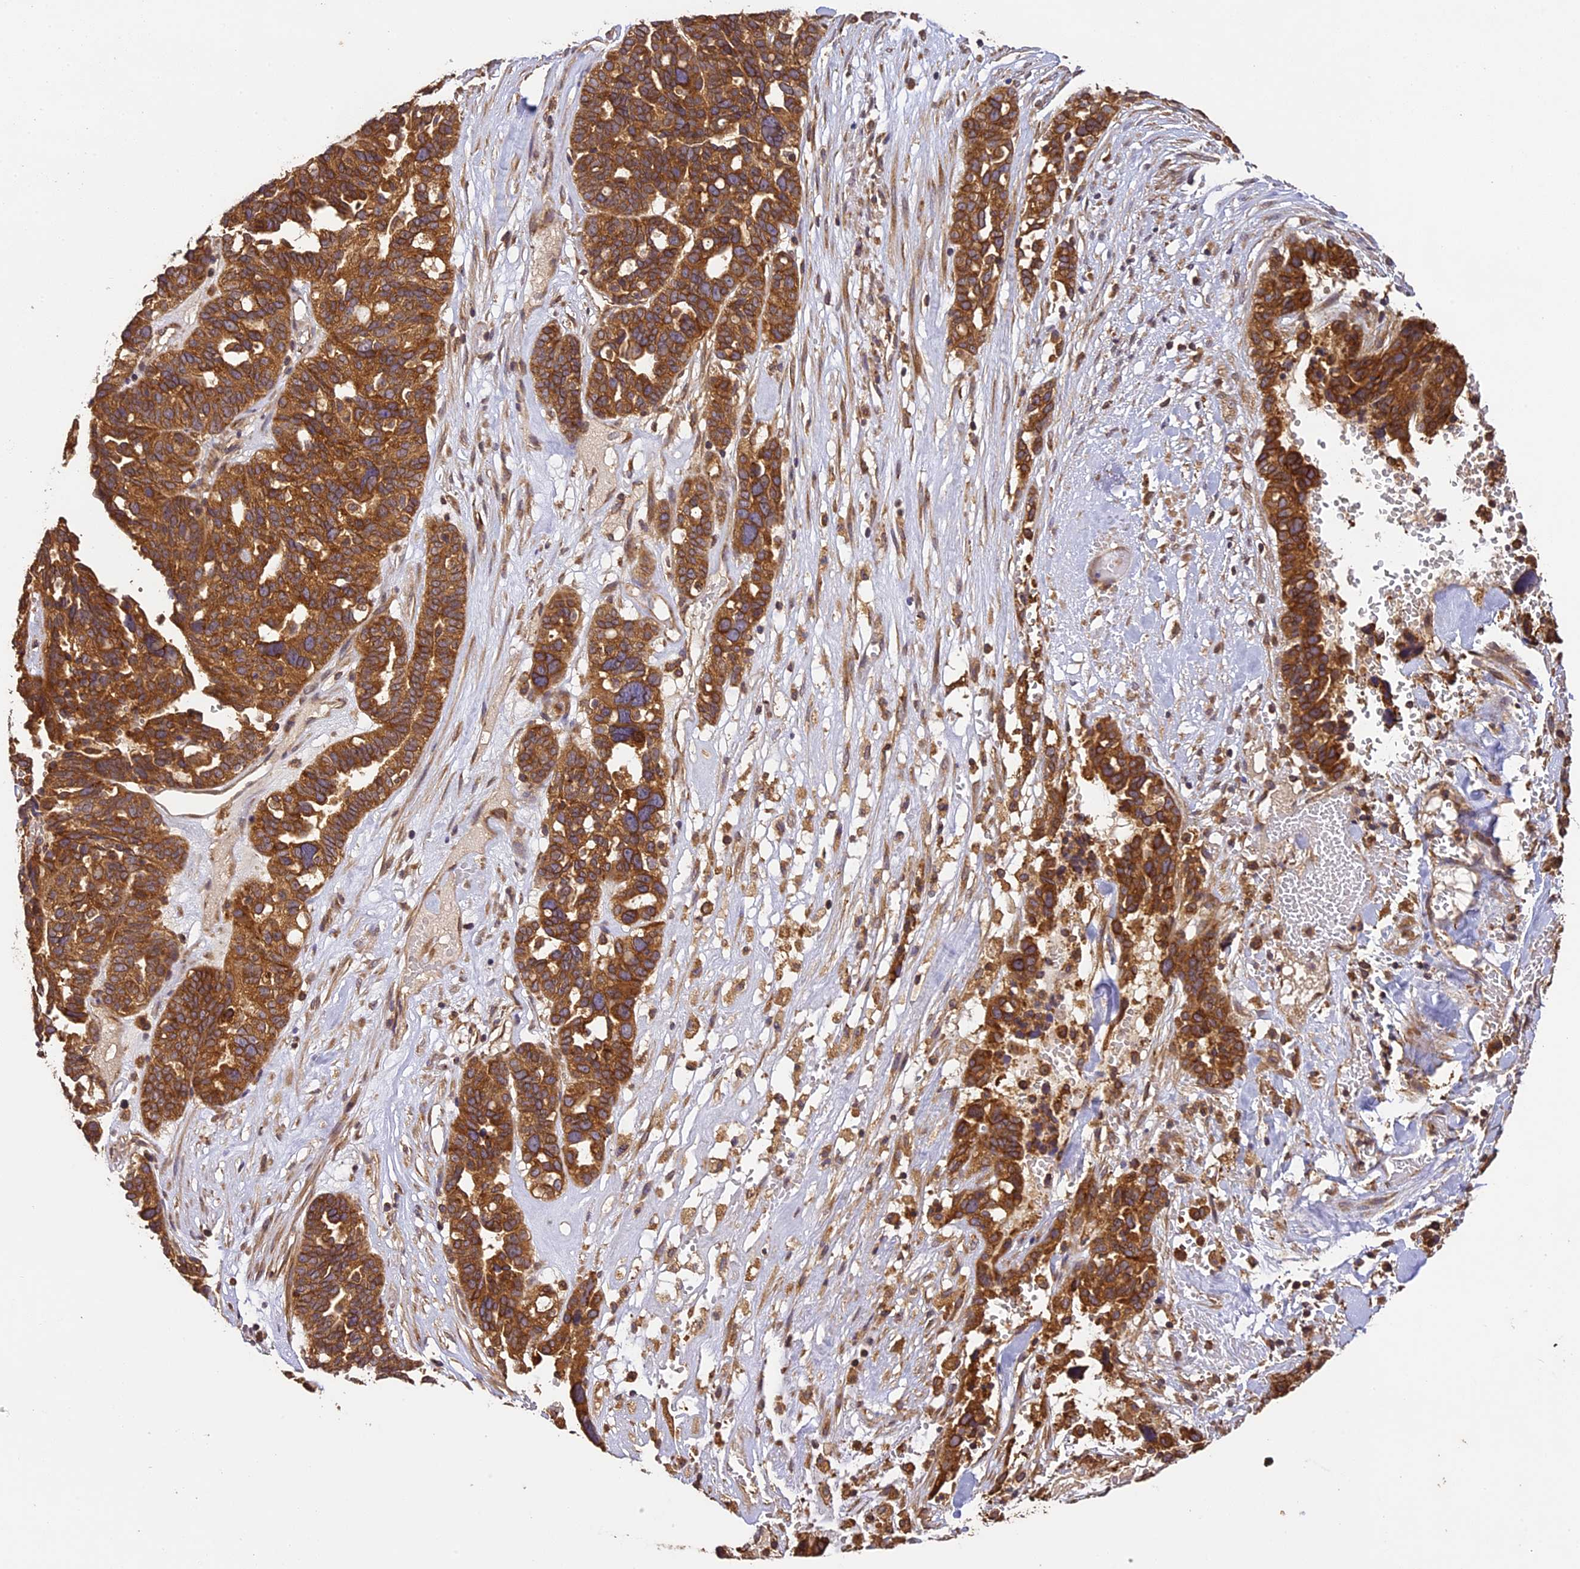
{"staining": {"intensity": "moderate", "quantity": ">75%", "location": "cytoplasmic/membranous"}, "tissue": "ovarian cancer", "cell_type": "Tumor cells", "image_type": "cancer", "snomed": [{"axis": "morphology", "description": "Cystadenocarcinoma, serous, NOS"}, {"axis": "topography", "description": "Ovary"}], "caption": "Human ovarian cancer (serous cystadenocarcinoma) stained for a protein (brown) displays moderate cytoplasmic/membranous positive staining in about >75% of tumor cells.", "gene": "BRAP", "patient": {"sex": "female", "age": 59}}